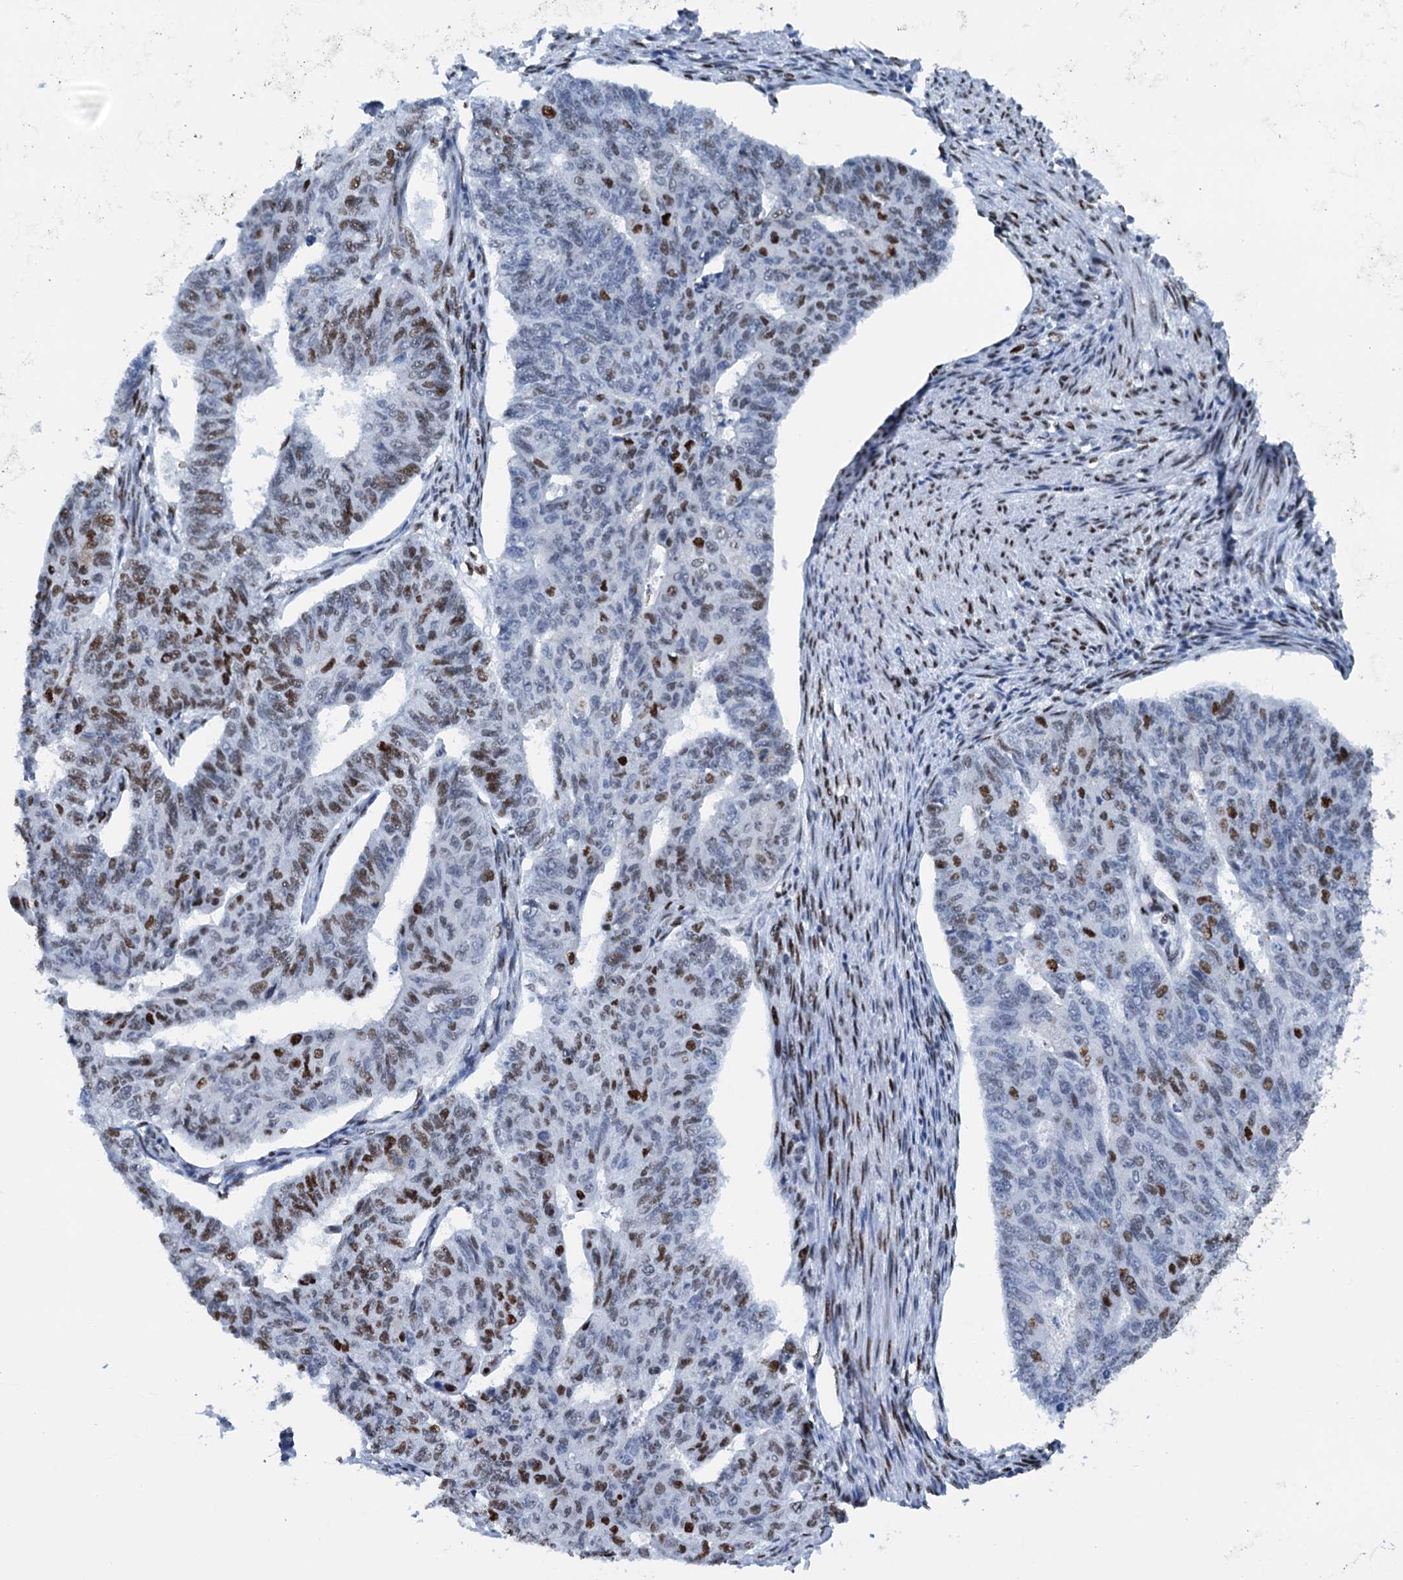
{"staining": {"intensity": "moderate", "quantity": "25%-75%", "location": "nuclear"}, "tissue": "endometrial cancer", "cell_type": "Tumor cells", "image_type": "cancer", "snomed": [{"axis": "morphology", "description": "Adenocarcinoma, NOS"}, {"axis": "topography", "description": "Endometrium"}], "caption": "This is a photomicrograph of immunohistochemistry (IHC) staining of endometrial cancer (adenocarcinoma), which shows moderate staining in the nuclear of tumor cells.", "gene": "SLTM", "patient": {"sex": "female", "age": 32}}